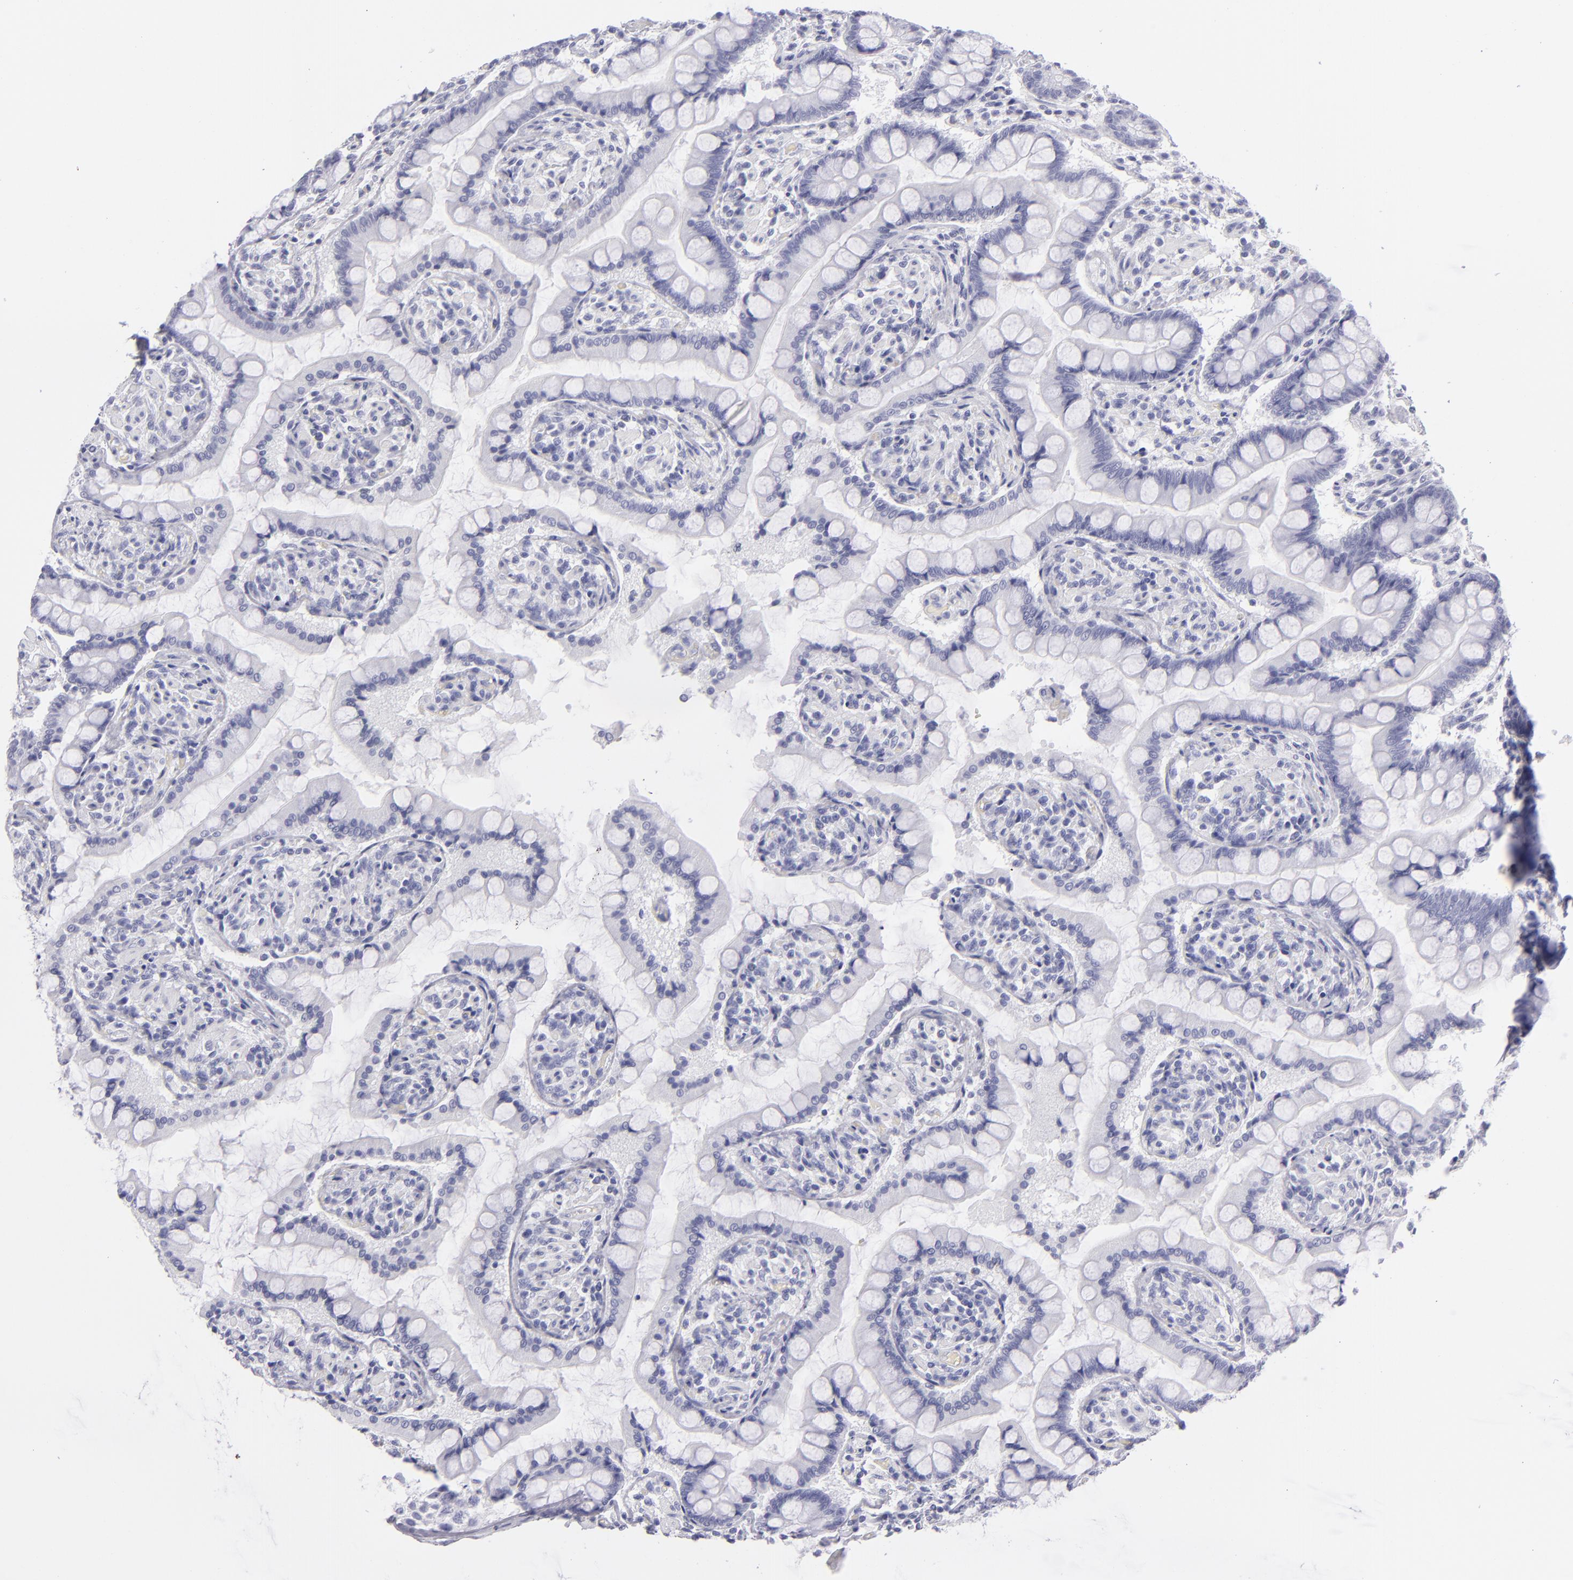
{"staining": {"intensity": "negative", "quantity": "none", "location": "none"}, "tissue": "small intestine", "cell_type": "Glandular cells", "image_type": "normal", "snomed": [{"axis": "morphology", "description": "Normal tissue, NOS"}, {"axis": "topography", "description": "Small intestine"}], "caption": "IHC micrograph of benign small intestine: small intestine stained with DAB displays no significant protein staining in glandular cells. The staining is performed using DAB brown chromogen with nuclei counter-stained in using hematoxylin.", "gene": "PVALB", "patient": {"sex": "male", "age": 41}}